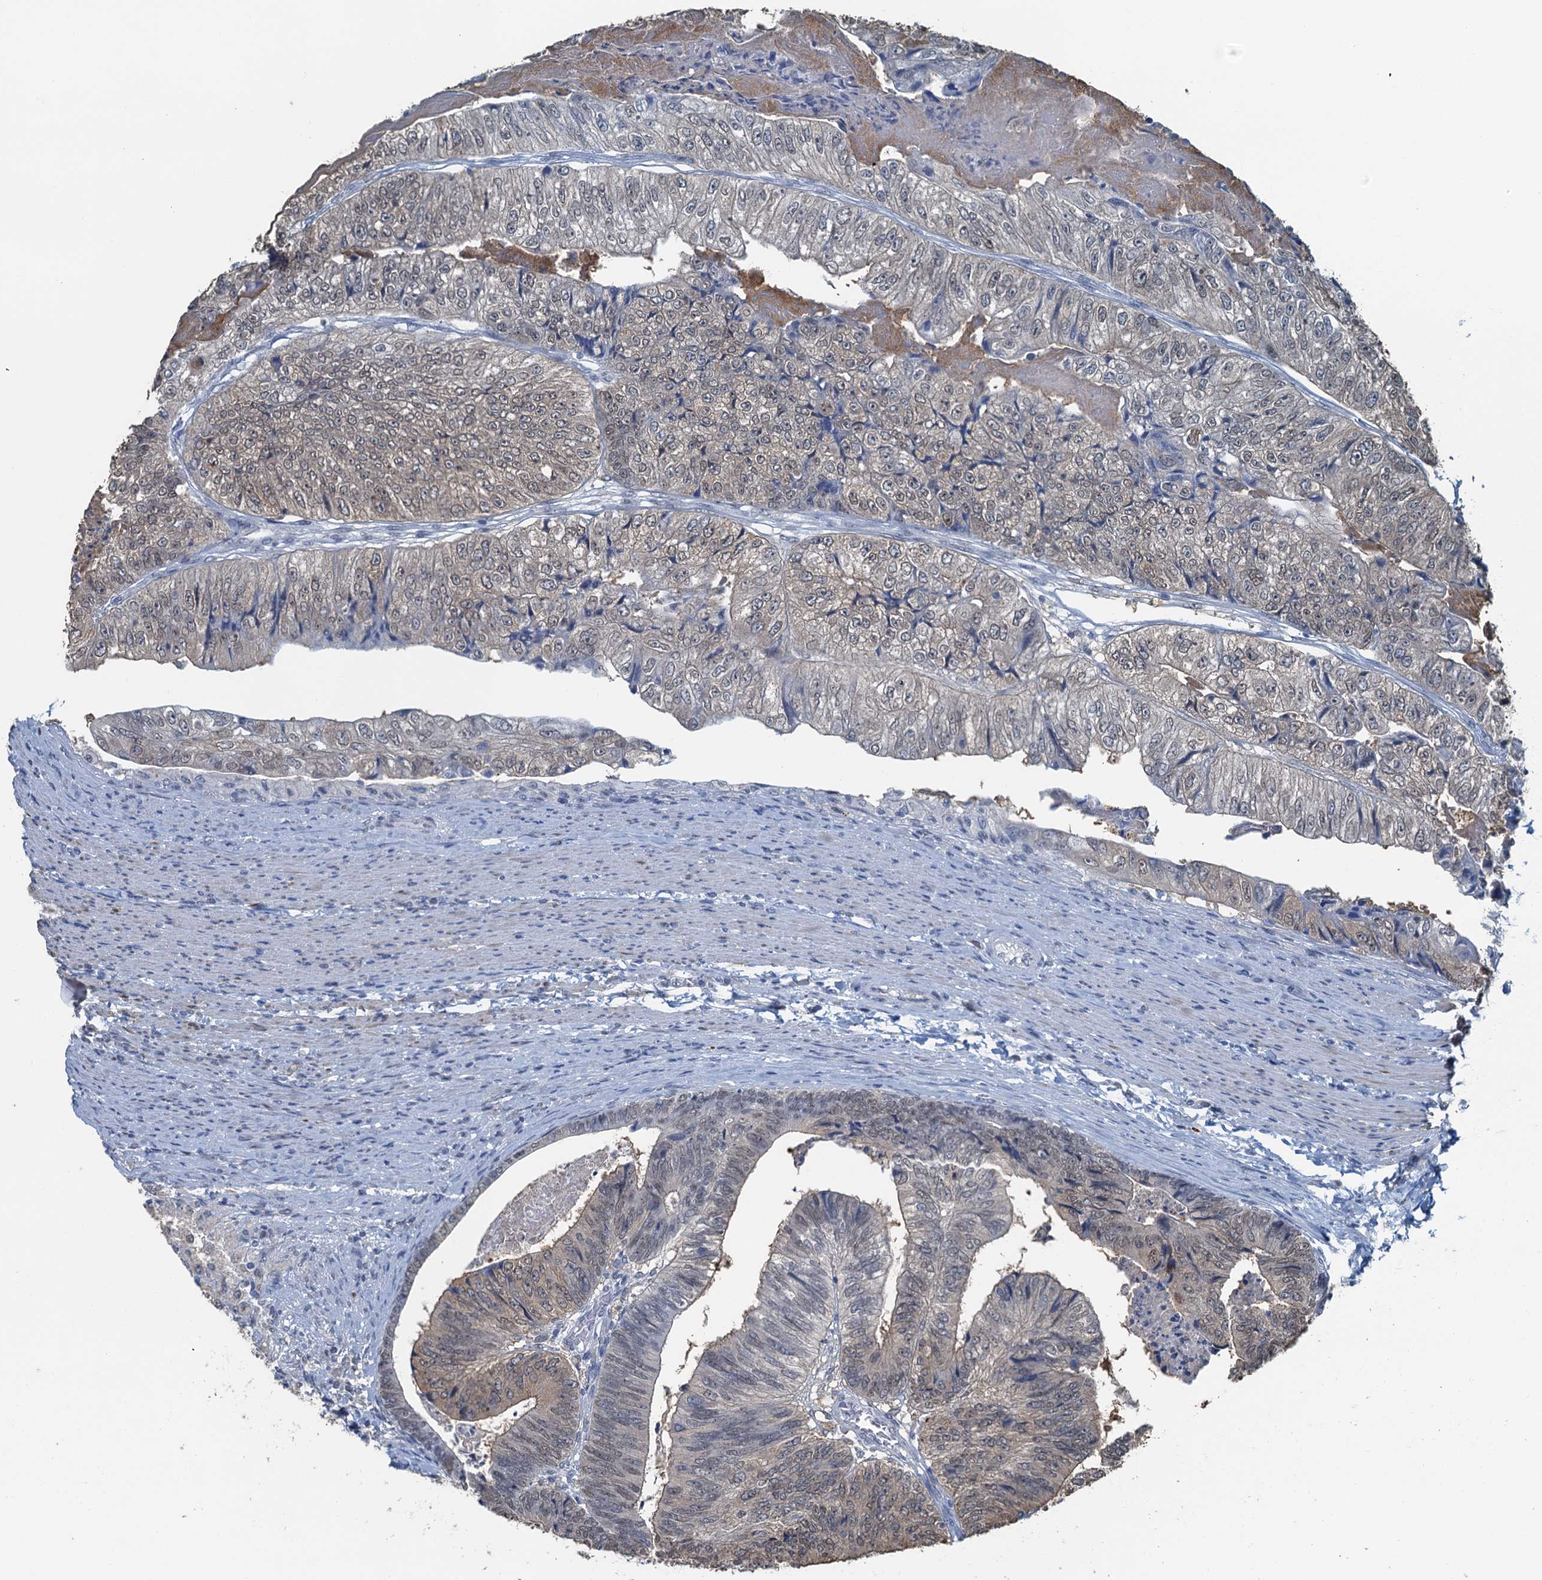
{"staining": {"intensity": "weak", "quantity": "25%-75%", "location": "cytoplasmic/membranous,nuclear"}, "tissue": "colorectal cancer", "cell_type": "Tumor cells", "image_type": "cancer", "snomed": [{"axis": "morphology", "description": "Adenocarcinoma, NOS"}, {"axis": "topography", "description": "Colon"}], "caption": "IHC micrograph of neoplastic tissue: adenocarcinoma (colorectal) stained using immunohistochemistry shows low levels of weak protein expression localized specifically in the cytoplasmic/membranous and nuclear of tumor cells, appearing as a cytoplasmic/membranous and nuclear brown color.", "gene": "AHCY", "patient": {"sex": "female", "age": 67}}